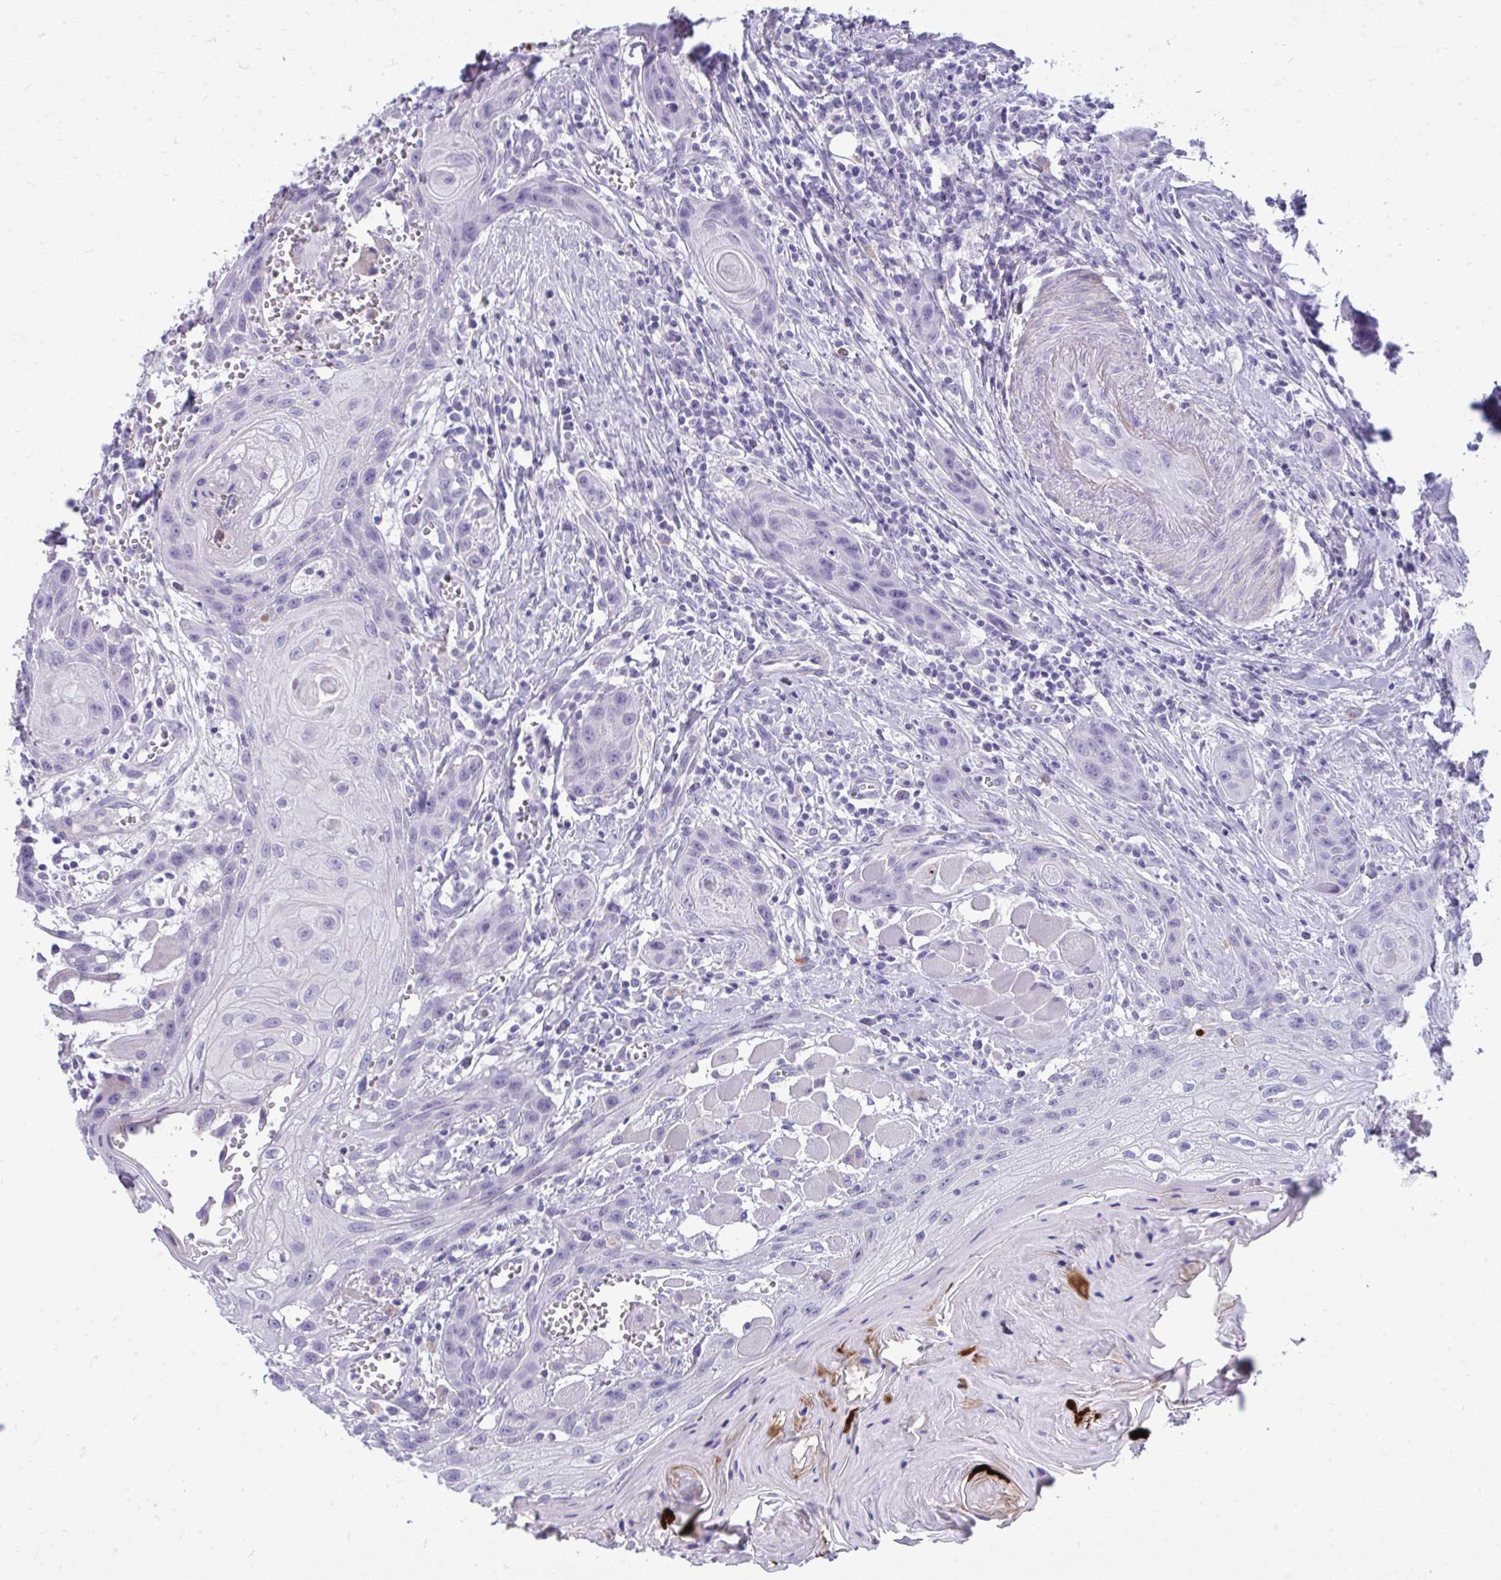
{"staining": {"intensity": "negative", "quantity": "none", "location": "none"}, "tissue": "head and neck cancer", "cell_type": "Tumor cells", "image_type": "cancer", "snomed": [{"axis": "morphology", "description": "Squamous cell carcinoma, NOS"}, {"axis": "topography", "description": "Oral tissue"}, {"axis": "topography", "description": "Head-Neck"}], "caption": "Tumor cells show no significant protein positivity in head and neck cancer (squamous cell carcinoma).", "gene": "PIGZ", "patient": {"sex": "male", "age": 58}}